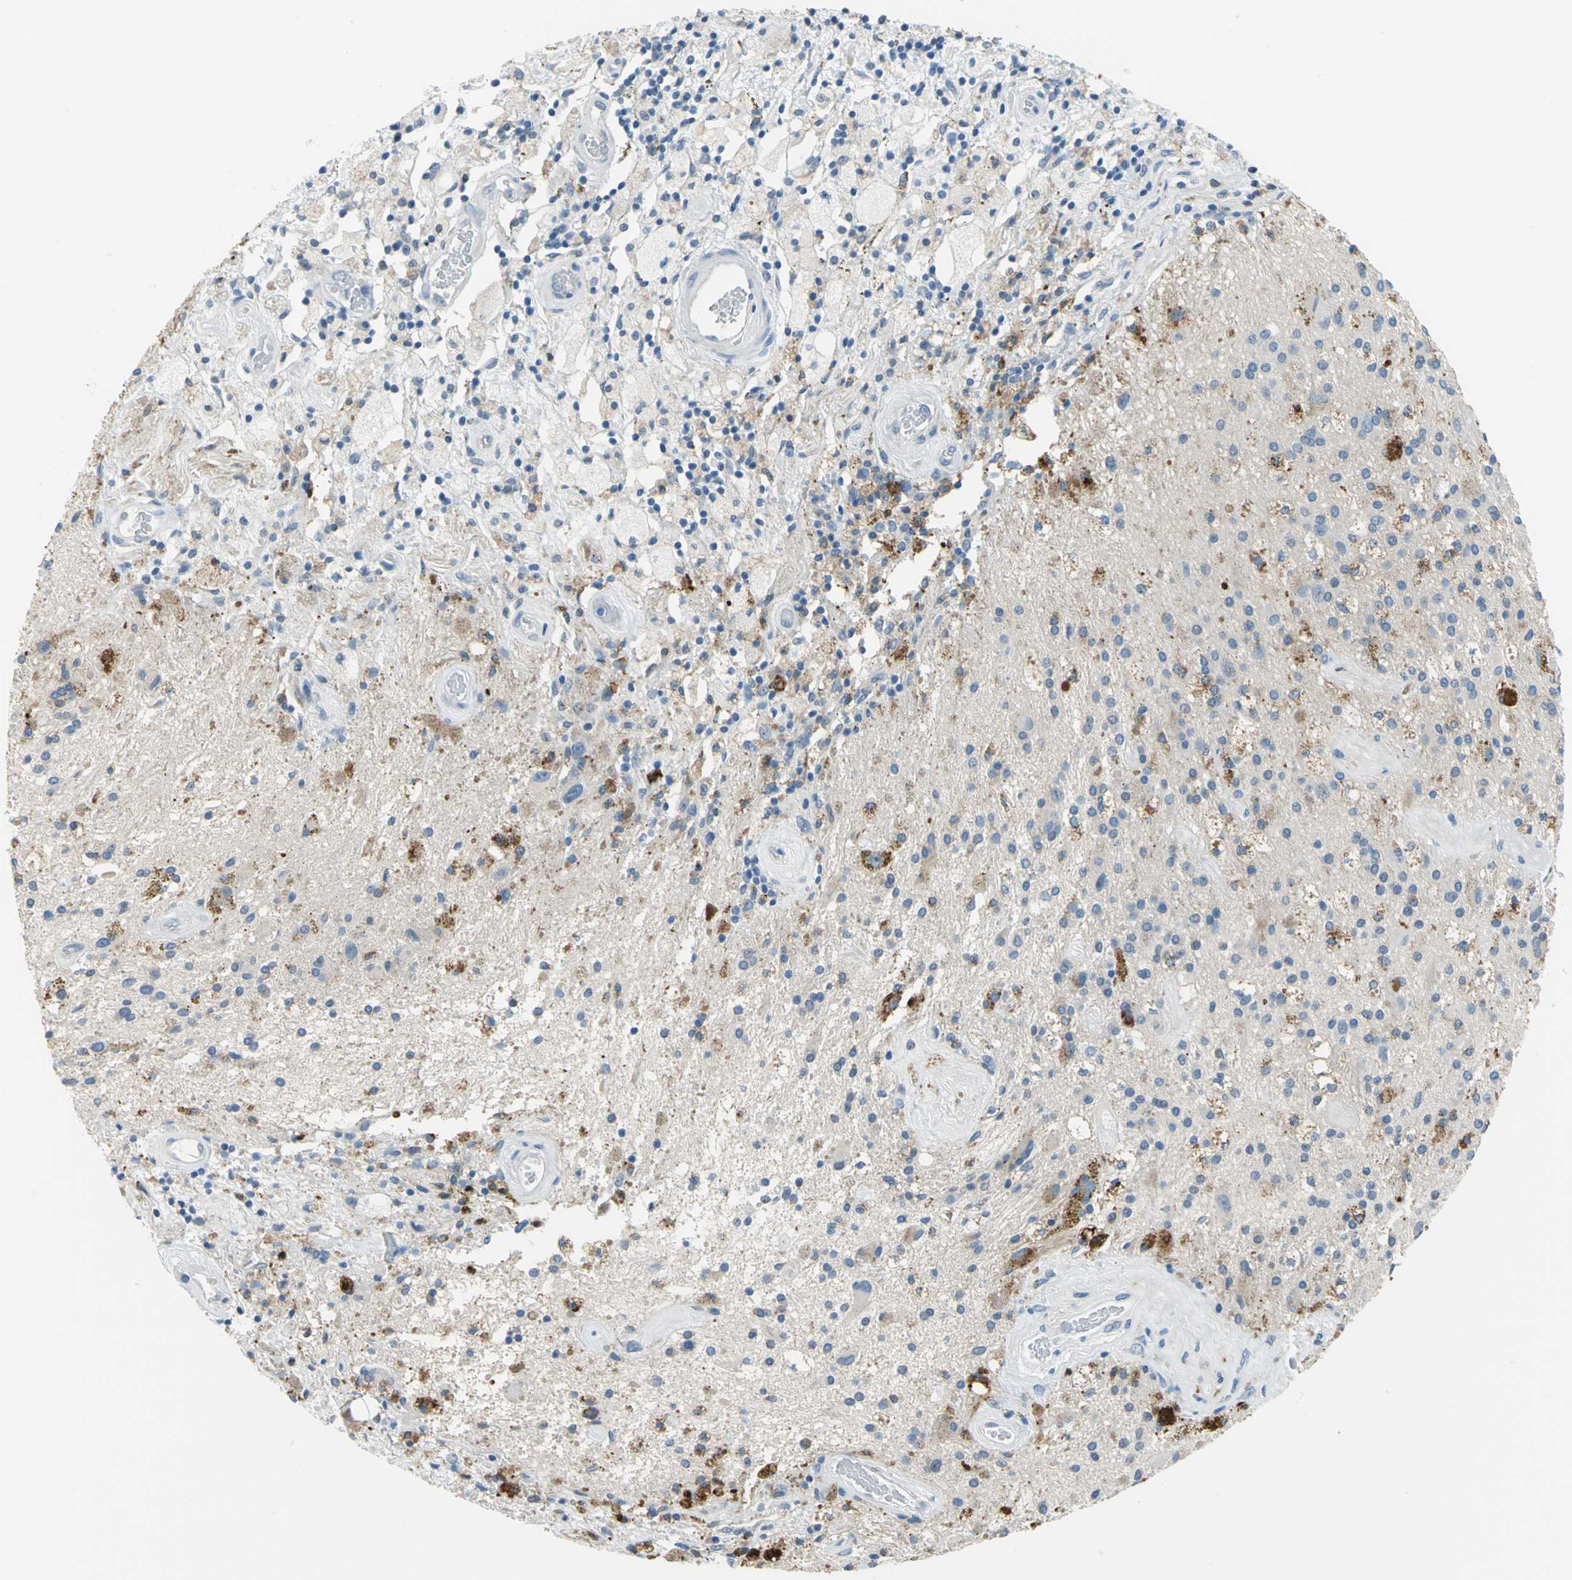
{"staining": {"intensity": "negative", "quantity": "none", "location": "none"}, "tissue": "glioma", "cell_type": "Tumor cells", "image_type": "cancer", "snomed": [{"axis": "morphology", "description": "Glioma, malignant, Low grade"}, {"axis": "topography", "description": "Brain"}], "caption": "Tumor cells are negative for protein expression in human malignant low-grade glioma.", "gene": "MUC4", "patient": {"sex": "male", "age": 58}}